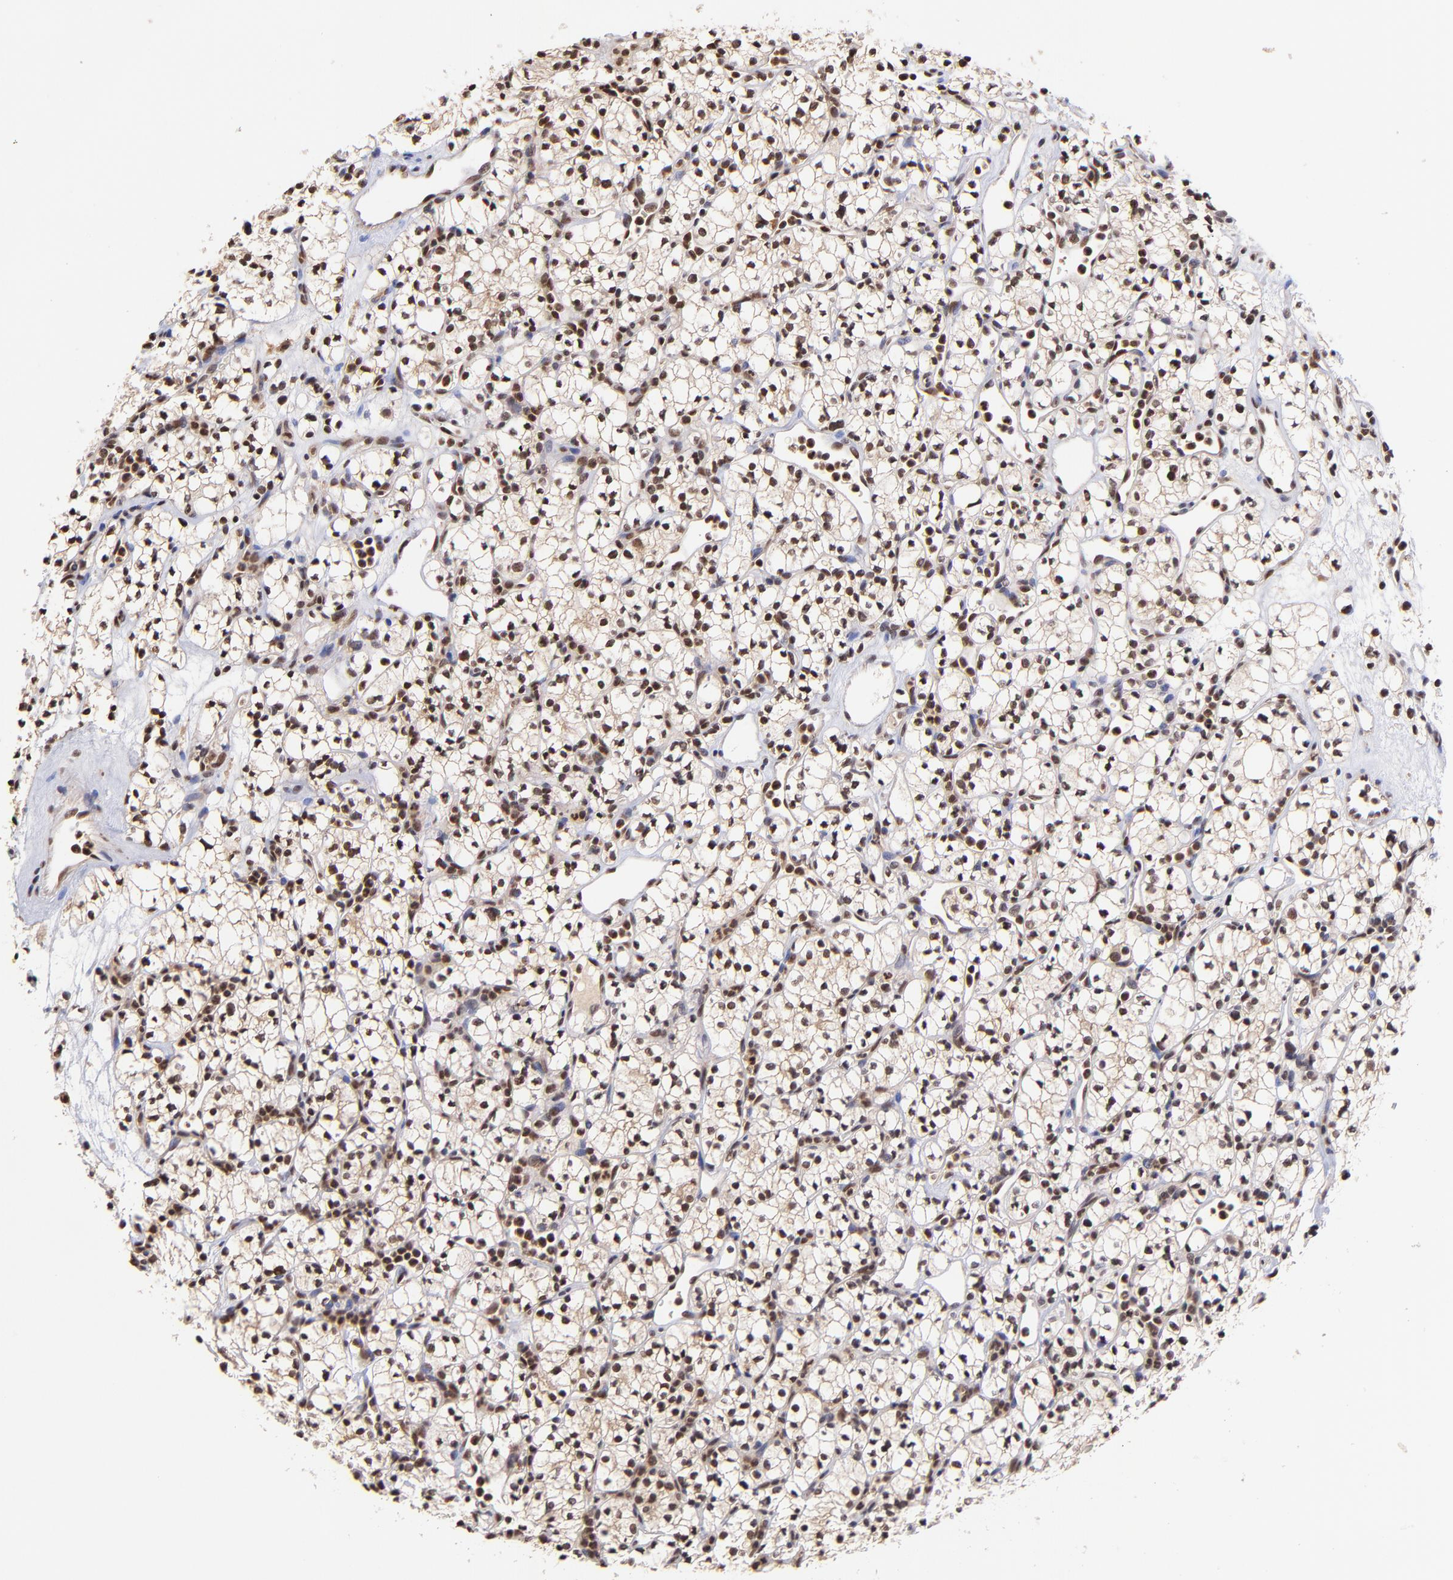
{"staining": {"intensity": "strong", "quantity": ">75%", "location": "nuclear"}, "tissue": "renal cancer", "cell_type": "Tumor cells", "image_type": "cancer", "snomed": [{"axis": "morphology", "description": "Adenocarcinoma, NOS"}, {"axis": "topography", "description": "Kidney"}], "caption": "Strong nuclear protein staining is appreciated in approximately >75% of tumor cells in adenocarcinoma (renal).", "gene": "WDR25", "patient": {"sex": "male", "age": 59}}